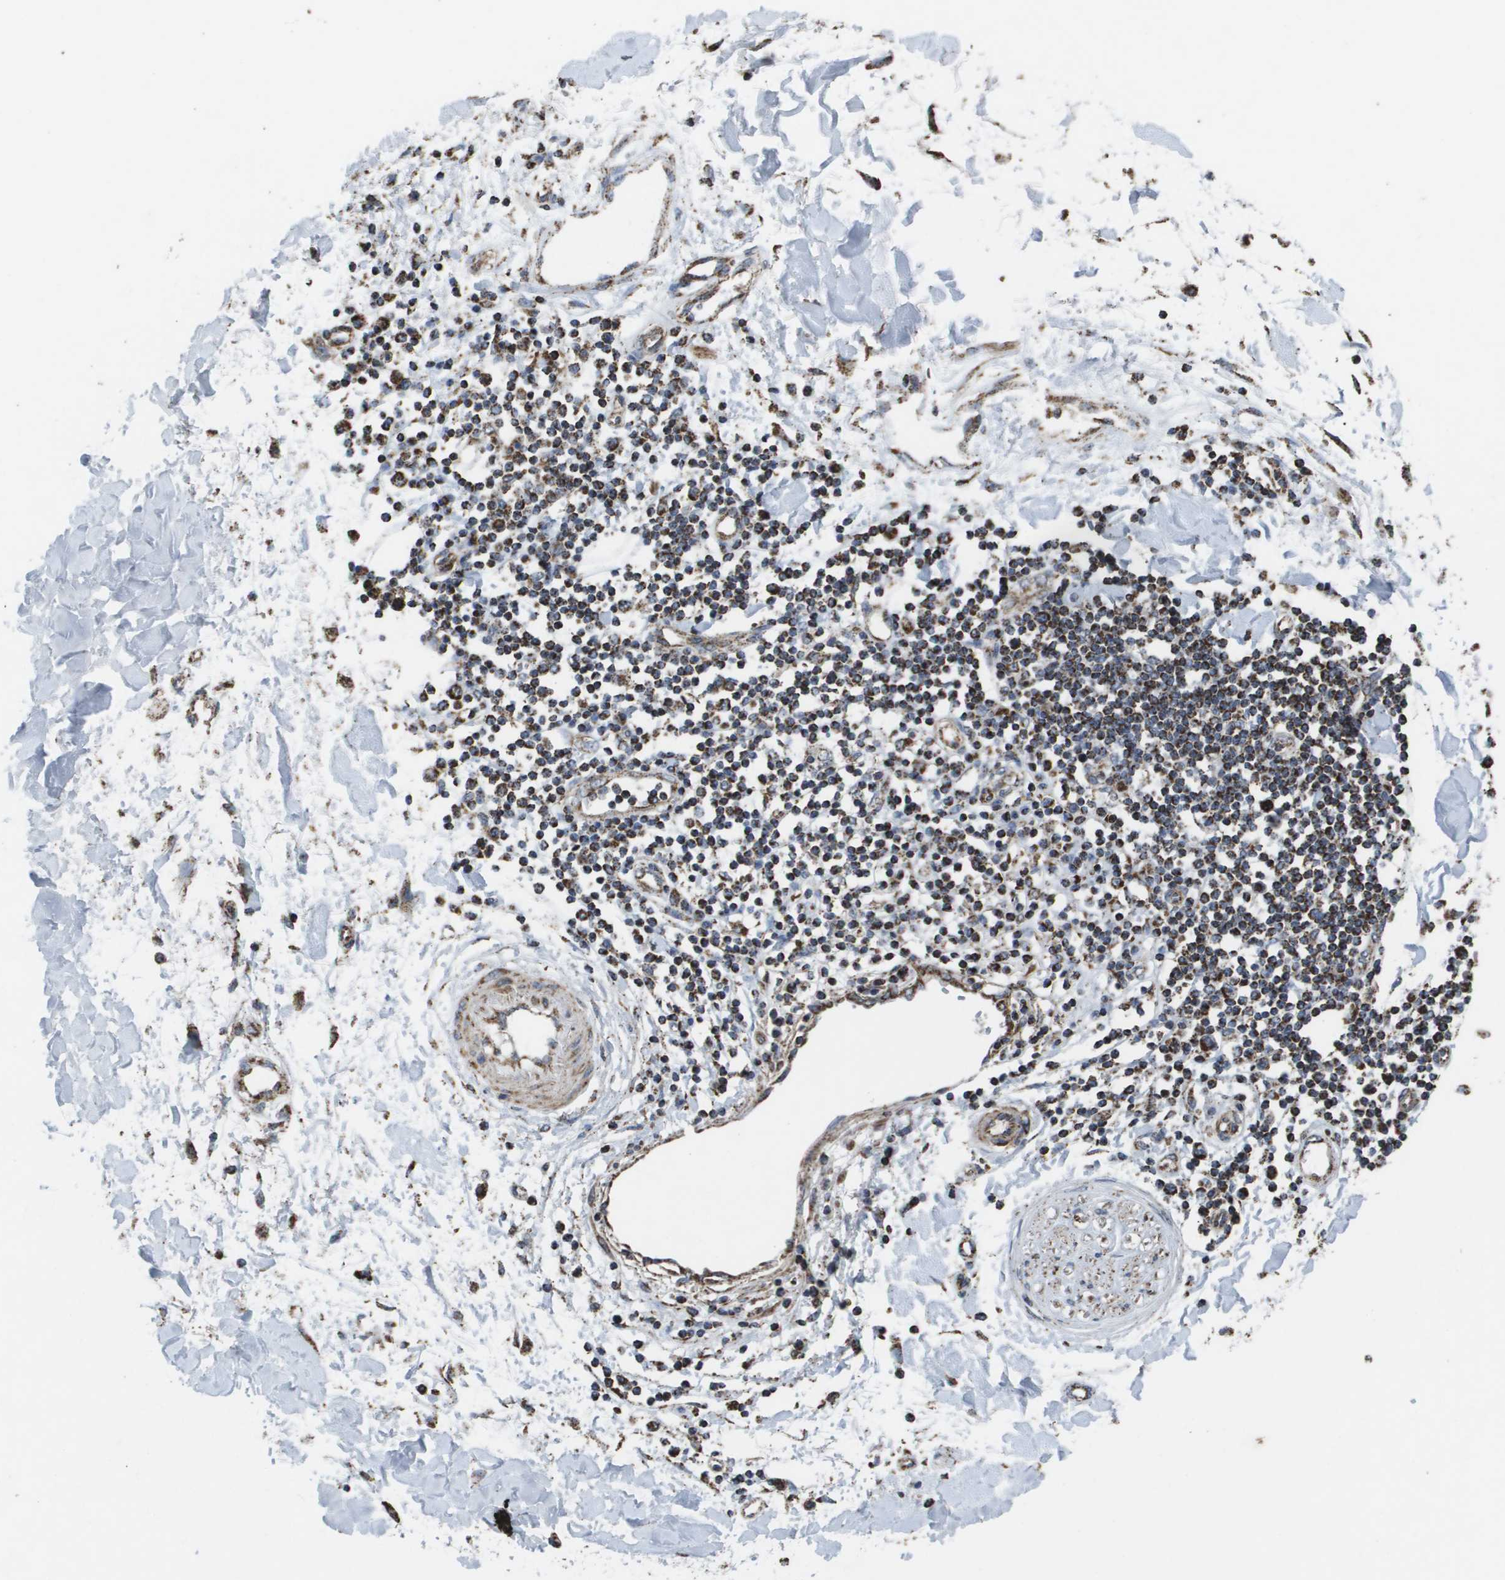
{"staining": {"intensity": "moderate", "quantity": ">75%", "location": "cytoplasmic/membranous"}, "tissue": "adipose tissue", "cell_type": "Adipocytes", "image_type": "normal", "snomed": [{"axis": "morphology", "description": "Squamous cell carcinoma, NOS"}, {"axis": "topography", "description": "Skin"}], "caption": "Immunohistochemistry of benign human adipose tissue reveals medium levels of moderate cytoplasmic/membranous staining in approximately >75% of adipocytes.", "gene": "HSPE1", "patient": {"sex": "male", "age": 83}}